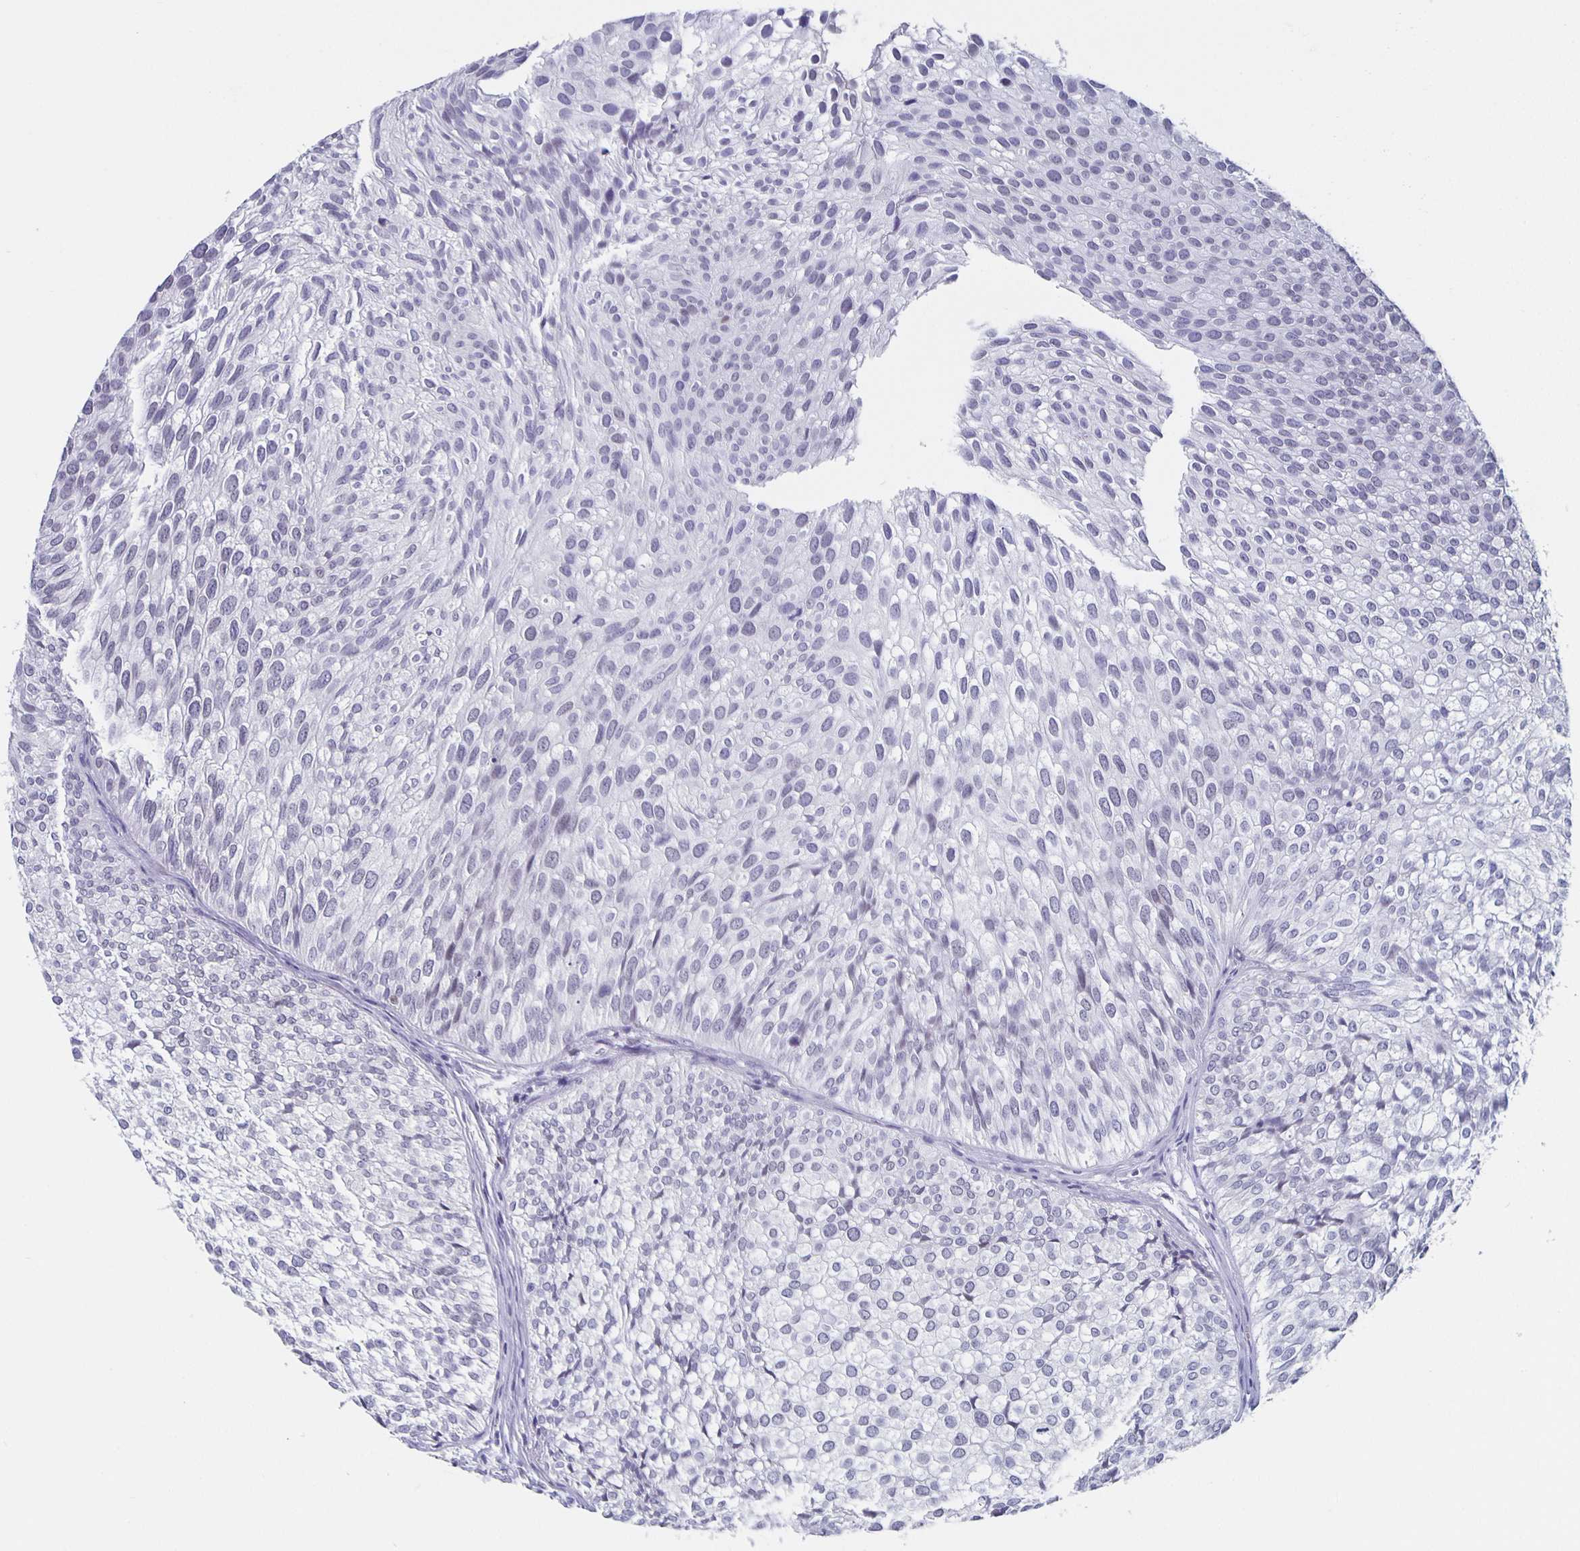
{"staining": {"intensity": "negative", "quantity": "none", "location": "none"}, "tissue": "urothelial cancer", "cell_type": "Tumor cells", "image_type": "cancer", "snomed": [{"axis": "morphology", "description": "Urothelial carcinoma, Low grade"}, {"axis": "topography", "description": "Urinary bladder"}], "caption": "Tumor cells are negative for brown protein staining in urothelial cancer. The staining was performed using DAB to visualize the protein expression in brown, while the nuclei were stained in blue with hematoxylin (Magnification: 20x).", "gene": "SATB2", "patient": {"sex": "male", "age": 91}}